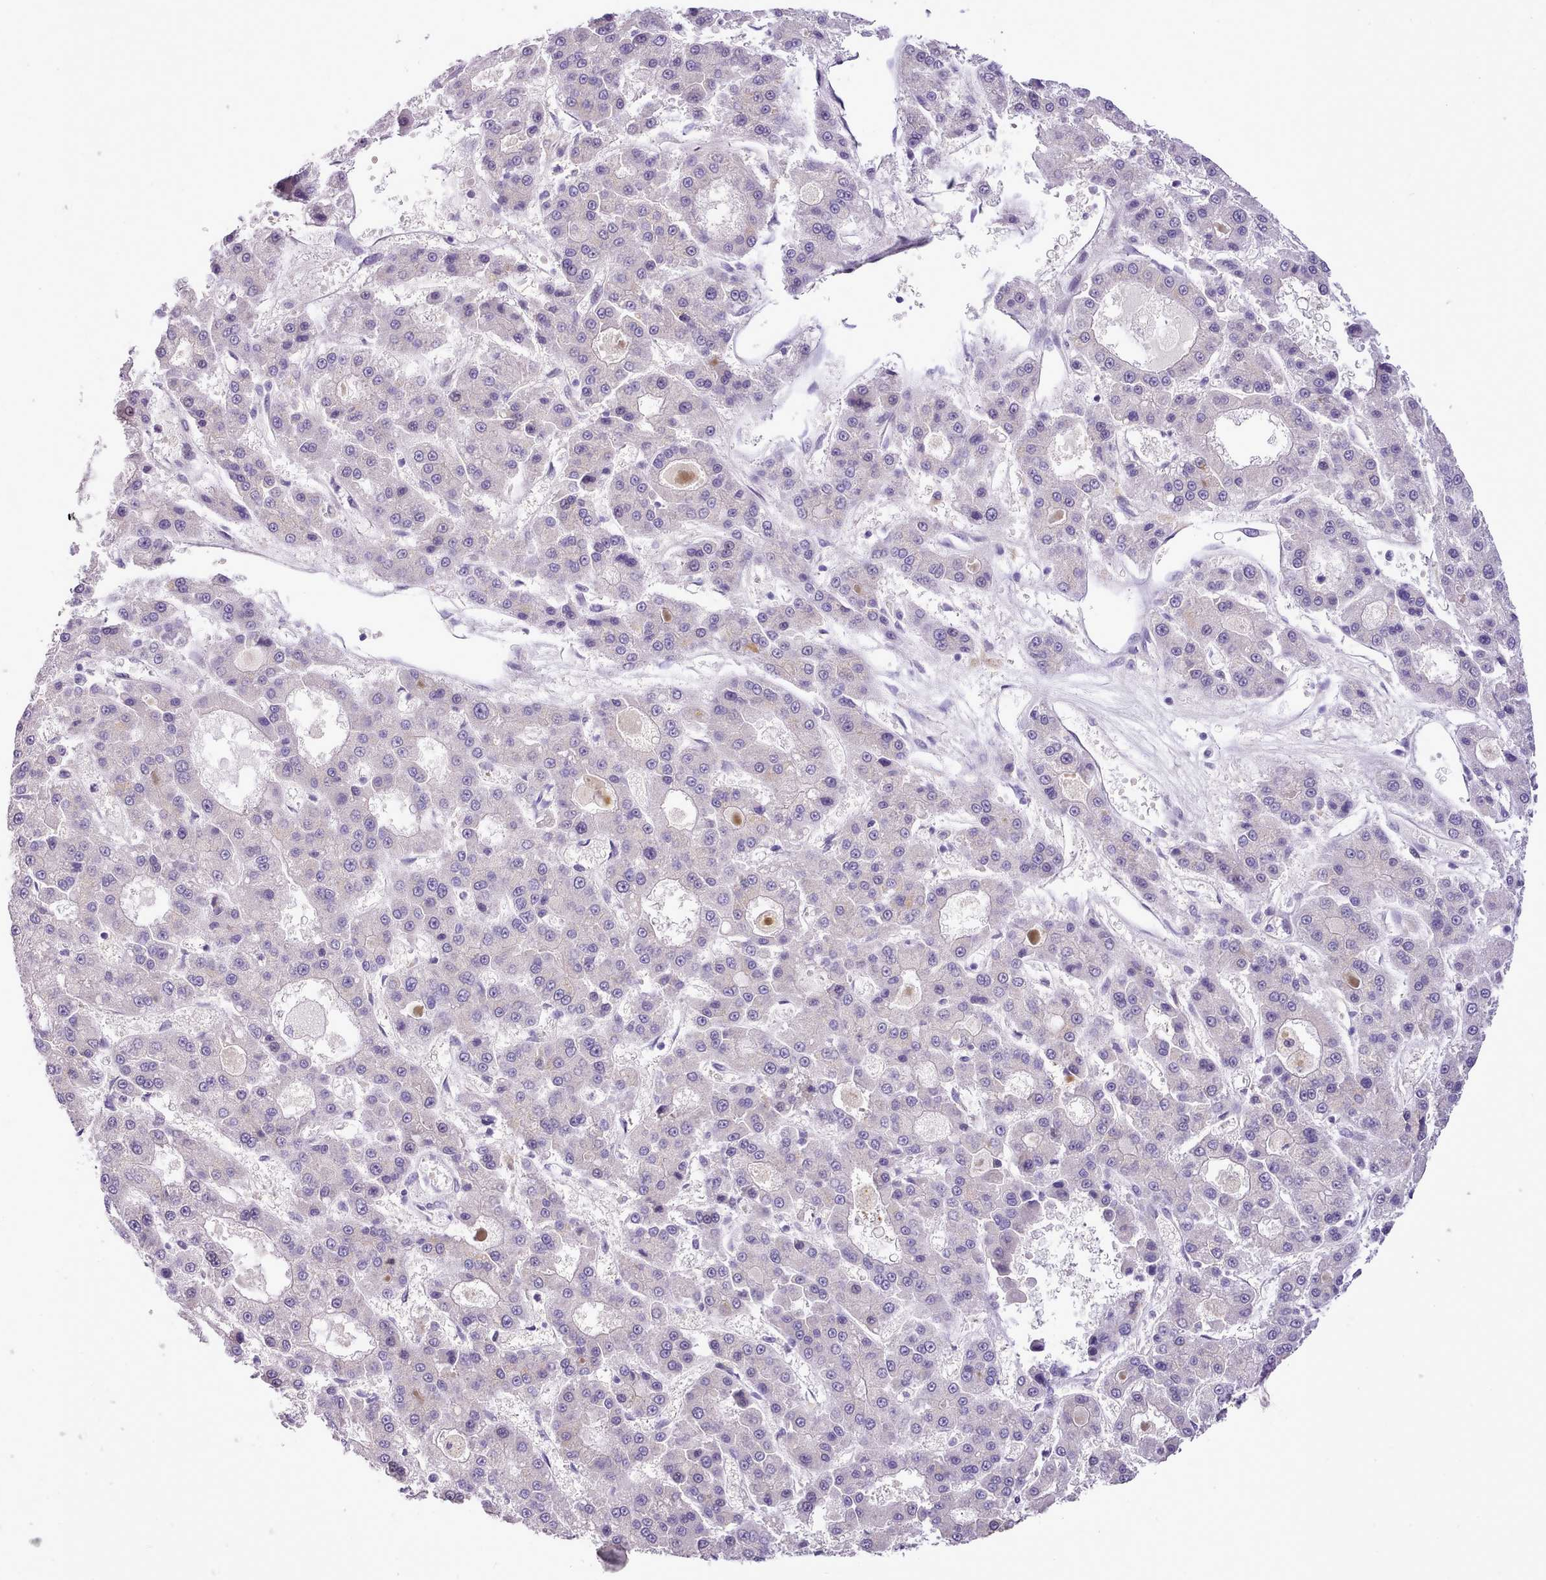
{"staining": {"intensity": "negative", "quantity": "none", "location": "none"}, "tissue": "liver cancer", "cell_type": "Tumor cells", "image_type": "cancer", "snomed": [{"axis": "morphology", "description": "Carcinoma, Hepatocellular, NOS"}, {"axis": "topography", "description": "Liver"}], "caption": "Tumor cells show no significant protein staining in liver cancer (hepatocellular carcinoma). (Stains: DAB immunohistochemistry with hematoxylin counter stain, Microscopy: brightfield microscopy at high magnification).", "gene": "HOXB7", "patient": {"sex": "male", "age": 70}}